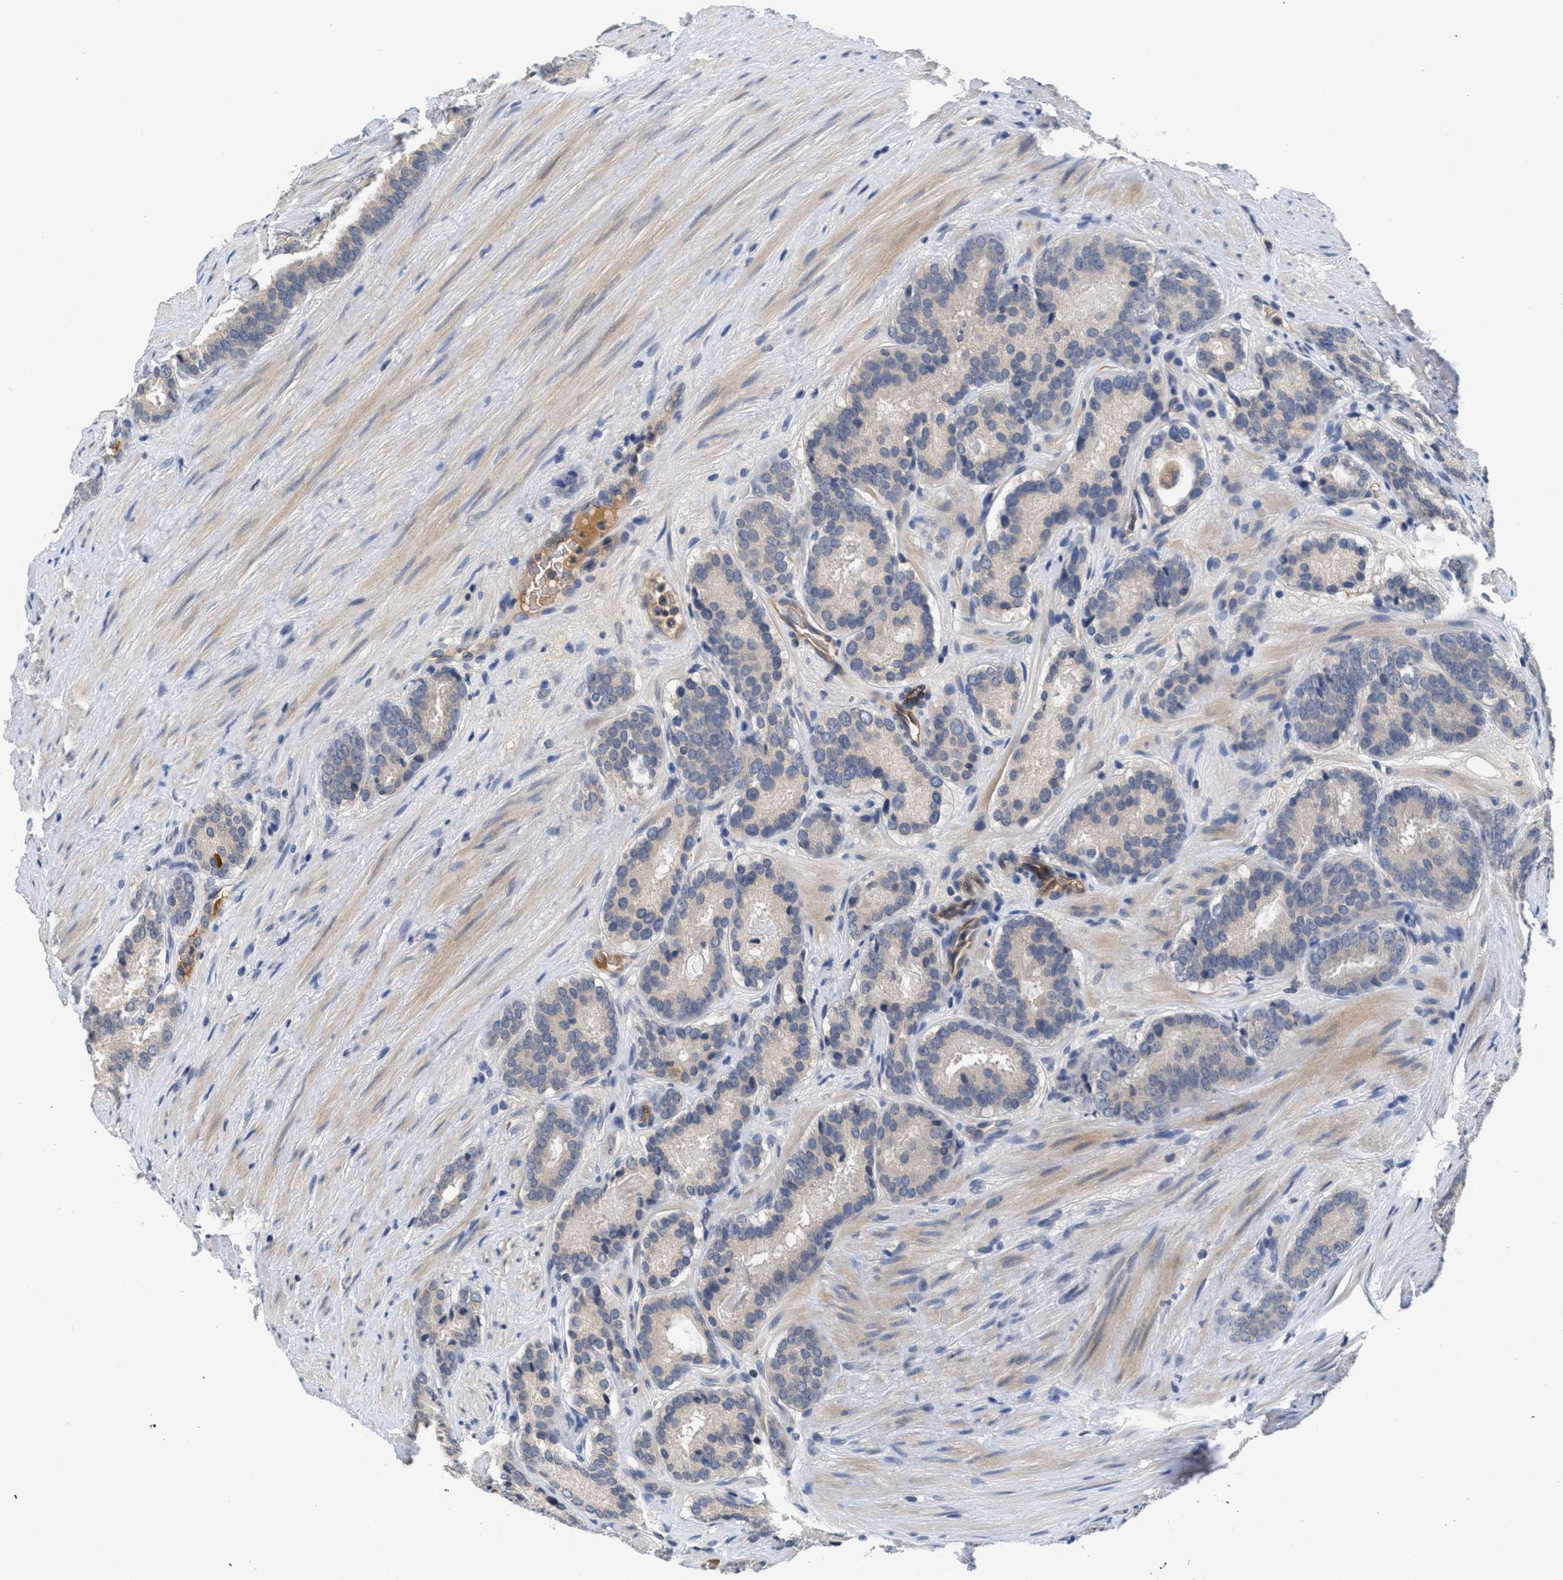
{"staining": {"intensity": "weak", "quantity": "<25%", "location": "cytoplasmic/membranous"}, "tissue": "prostate cancer", "cell_type": "Tumor cells", "image_type": "cancer", "snomed": [{"axis": "morphology", "description": "Adenocarcinoma, Low grade"}, {"axis": "topography", "description": "Prostate"}], "caption": "Tumor cells are negative for protein expression in human adenocarcinoma (low-grade) (prostate). (DAB IHC, high magnification).", "gene": "ANGPT1", "patient": {"sex": "male", "age": 69}}